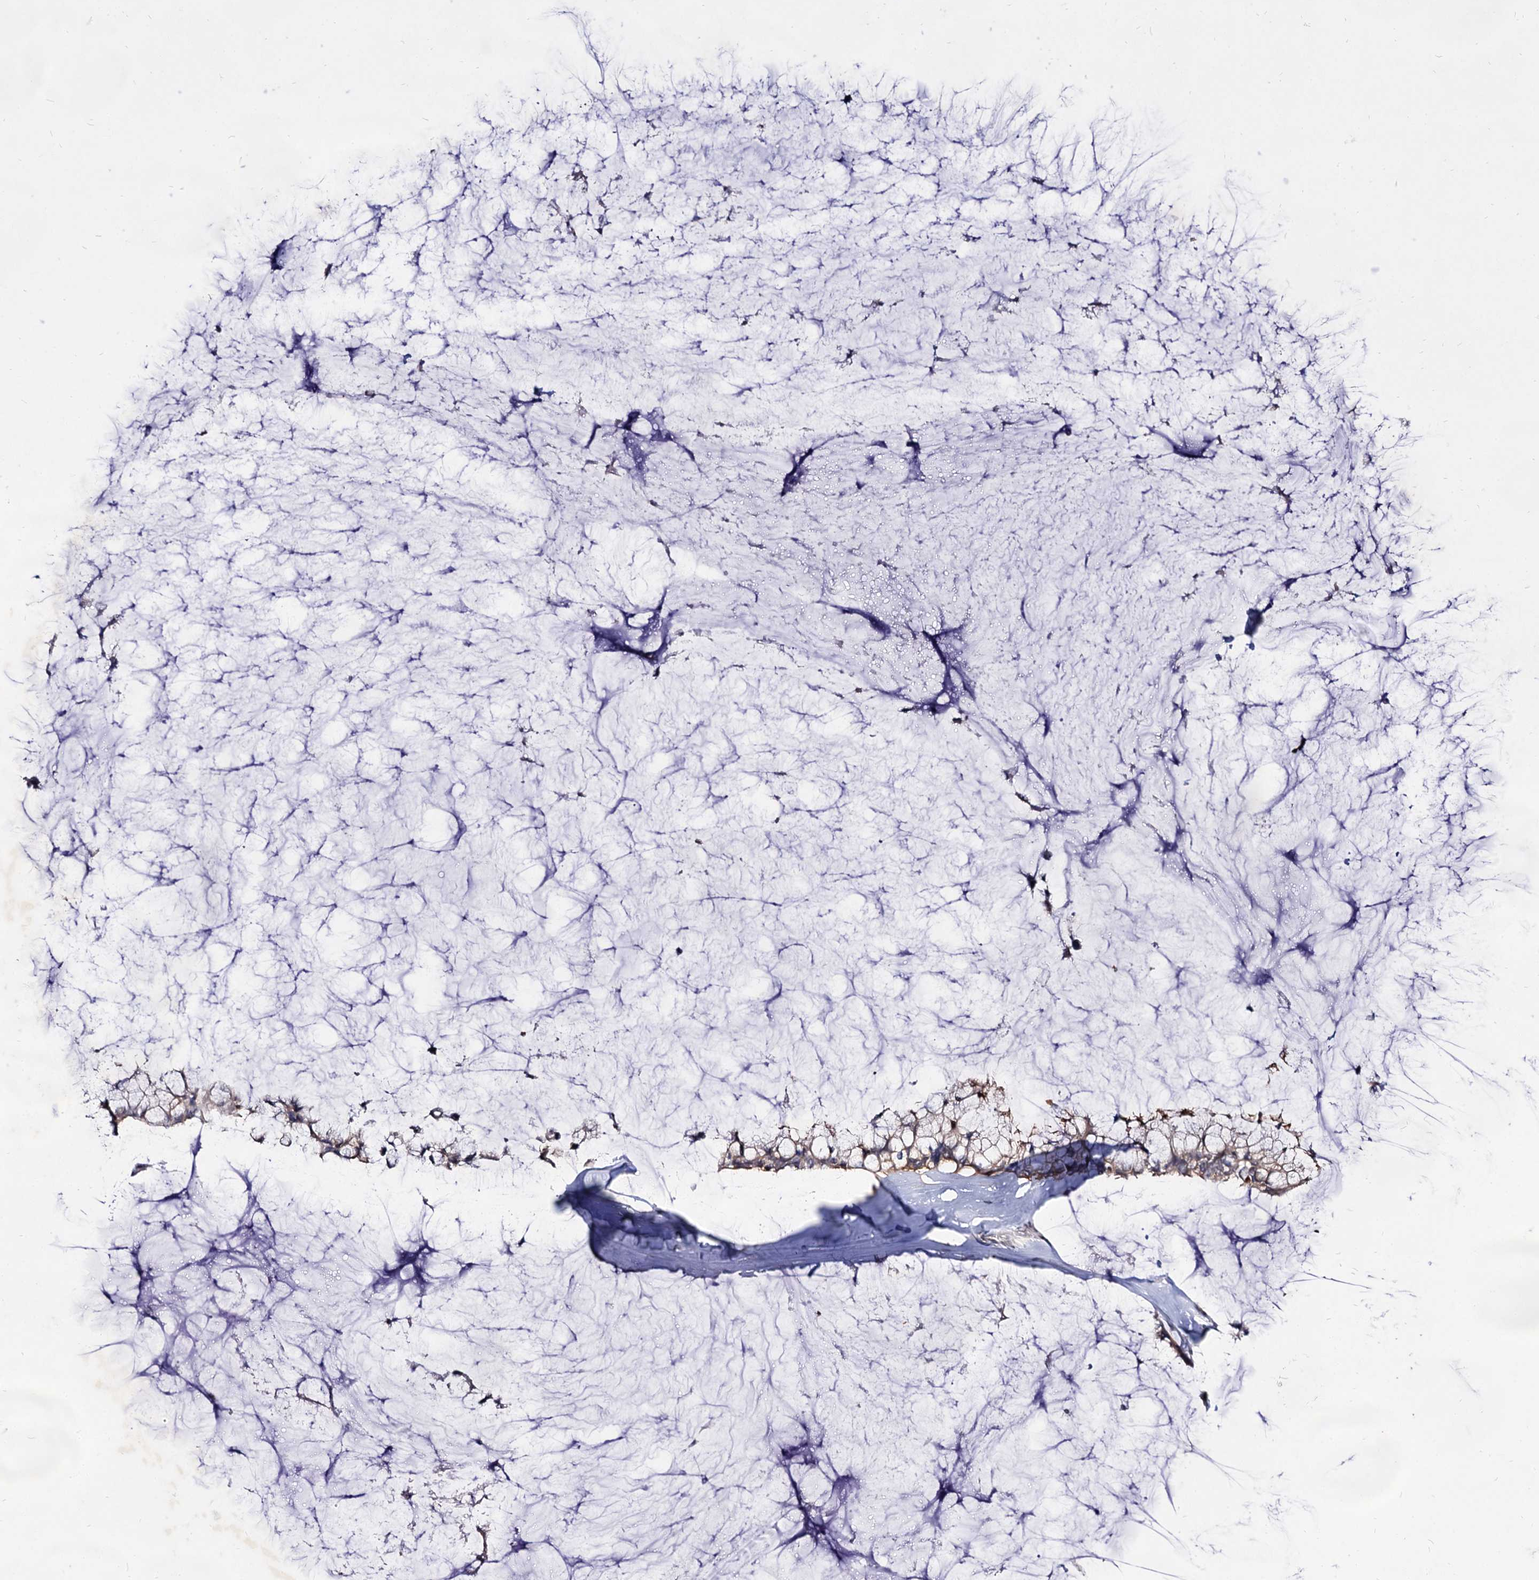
{"staining": {"intensity": "moderate", "quantity": ">75%", "location": "cytoplasmic/membranous"}, "tissue": "ovarian cancer", "cell_type": "Tumor cells", "image_type": "cancer", "snomed": [{"axis": "morphology", "description": "Cystadenocarcinoma, mucinous, NOS"}, {"axis": "topography", "description": "Ovary"}], "caption": "Ovarian cancer stained with a brown dye demonstrates moderate cytoplasmic/membranous positive positivity in about >75% of tumor cells.", "gene": "ARFIP2", "patient": {"sex": "female", "age": 39}}